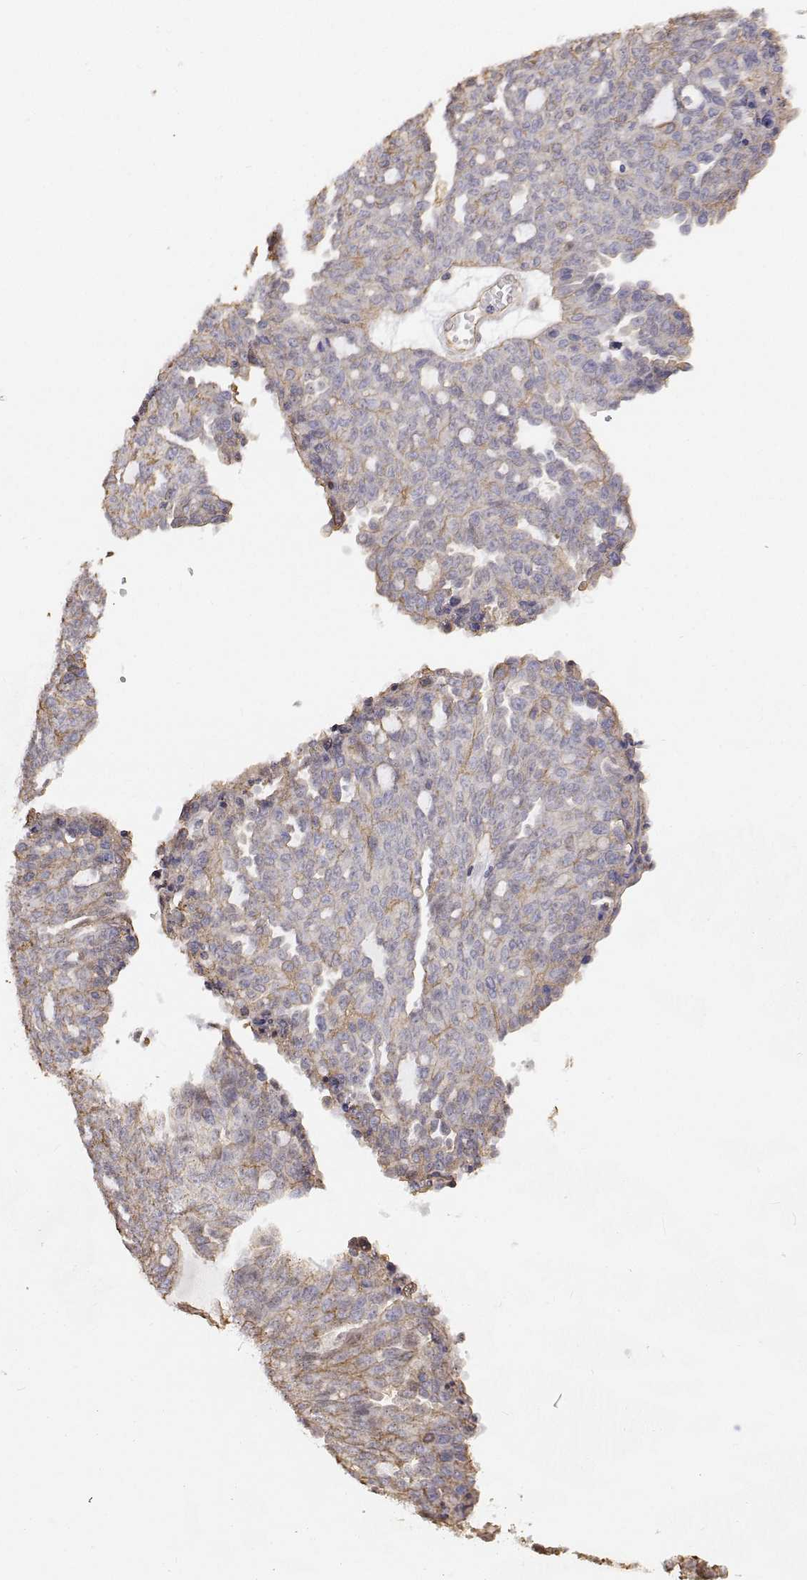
{"staining": {"intensity": "weak", "quantity": "<25%", "location": "cytoplasmic/membranous"}, "tissue": "ovarian cancer", "cell_type": "Tumor cells", "image_type": "cancer", "snomed": [{"axis": "morphology", "description": "Cystadenocarcinoma, serous, NOS"}, {"axis": "topography", "description": "Ovary"}], "caption": "Immunohistochemical staining of human ovarian serous cystadenocarcinoma displays no significant positivity in tumor cells.", "gene": "GSDMA", "patient": {"sex": "female", "age": 71}}